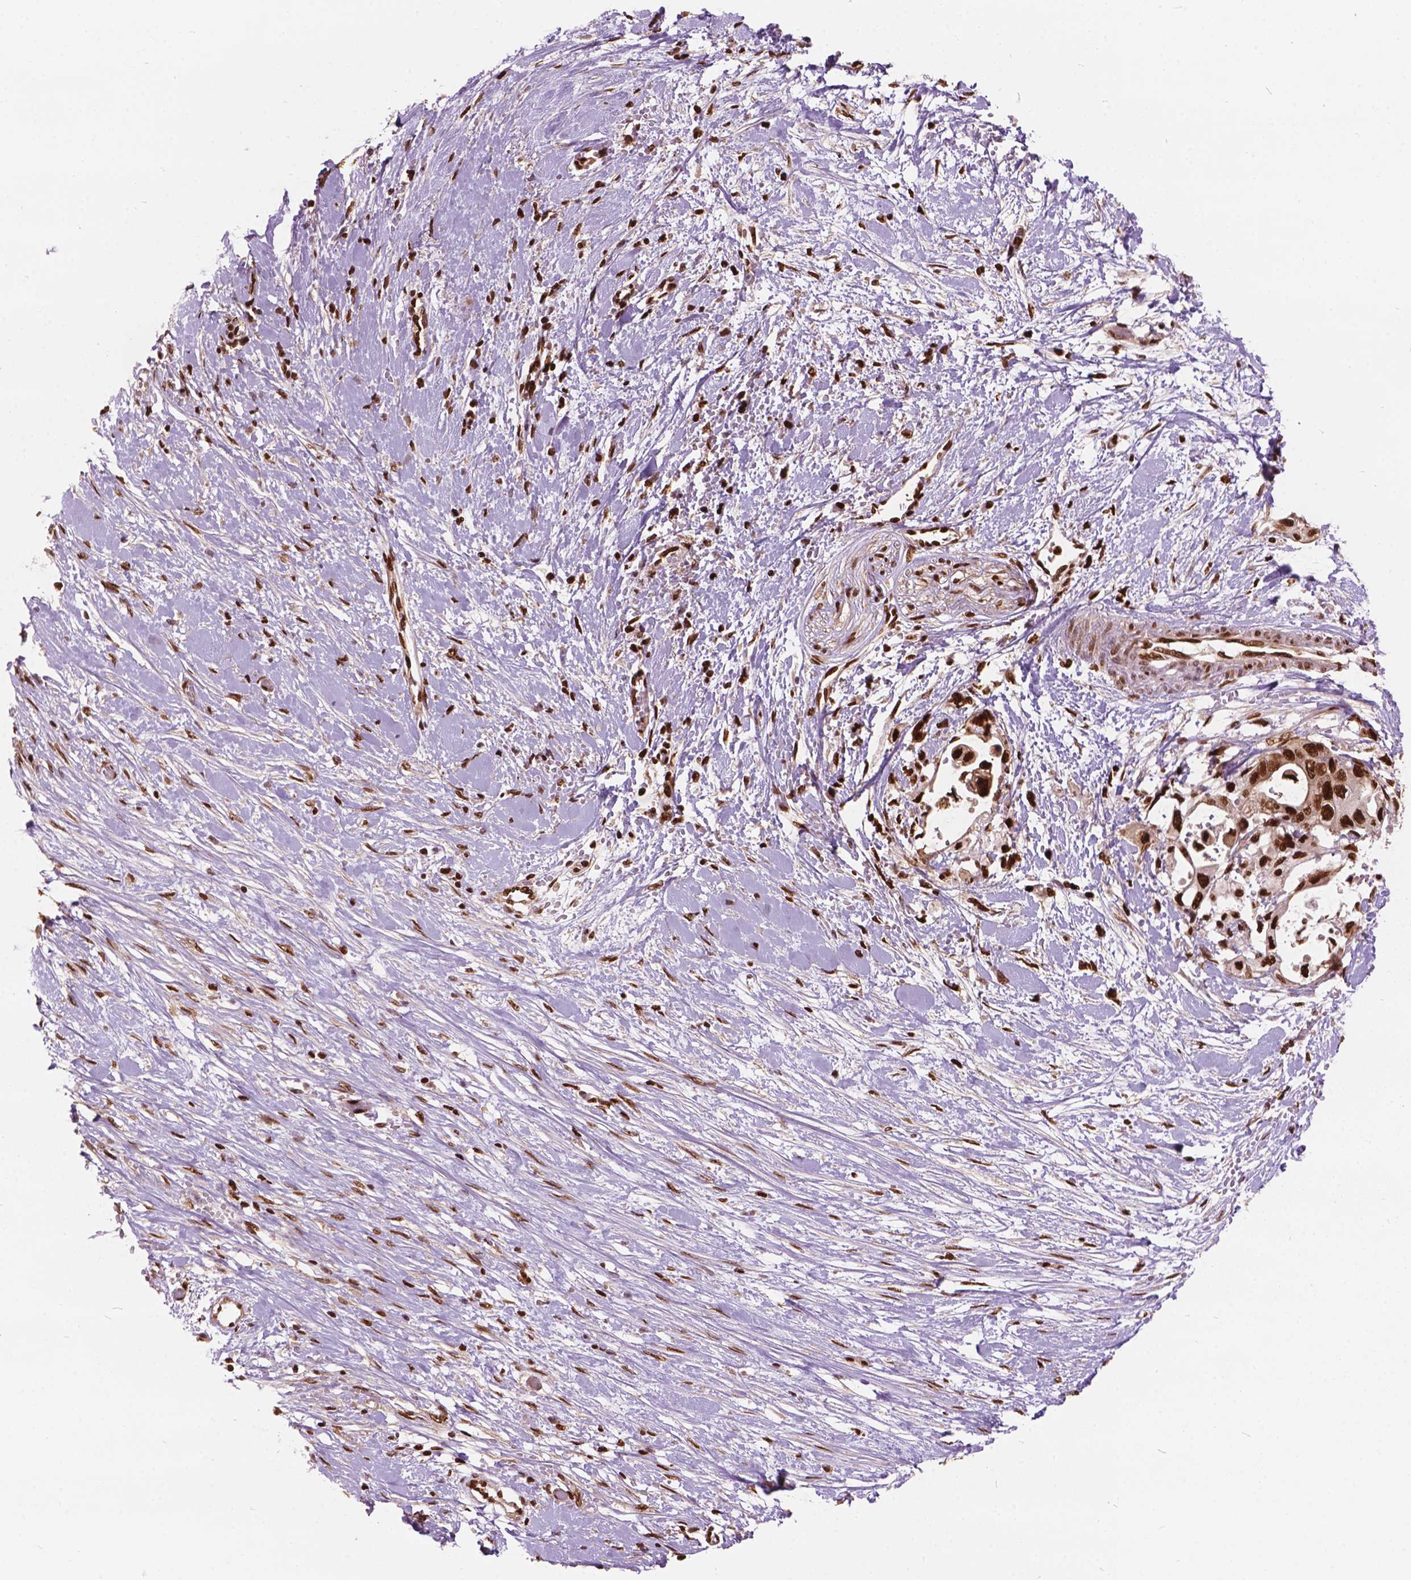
{"staining": {"intensity": "strong", "quantity": ">75%", "location": "cytoplasmic/membranous,nuclear"}, "tissue": "pancreatic cancer", "cell_type": "Tumor cells", "image_type": "cancer", "snomed": [{"axis": "morphology", "description": "Adenocarcinoma, NOS"}, {"axis": "topography", "description": "Pancreas"}], "caption": "Protein staining of pancreatic adenocarcinoma tissue exhibits strong cytoplasmic/membranous and nuclear expression in about >75% of tumor cells.", "gene": "ANP32B", "patient": {"sex": "female", "age": 63}}